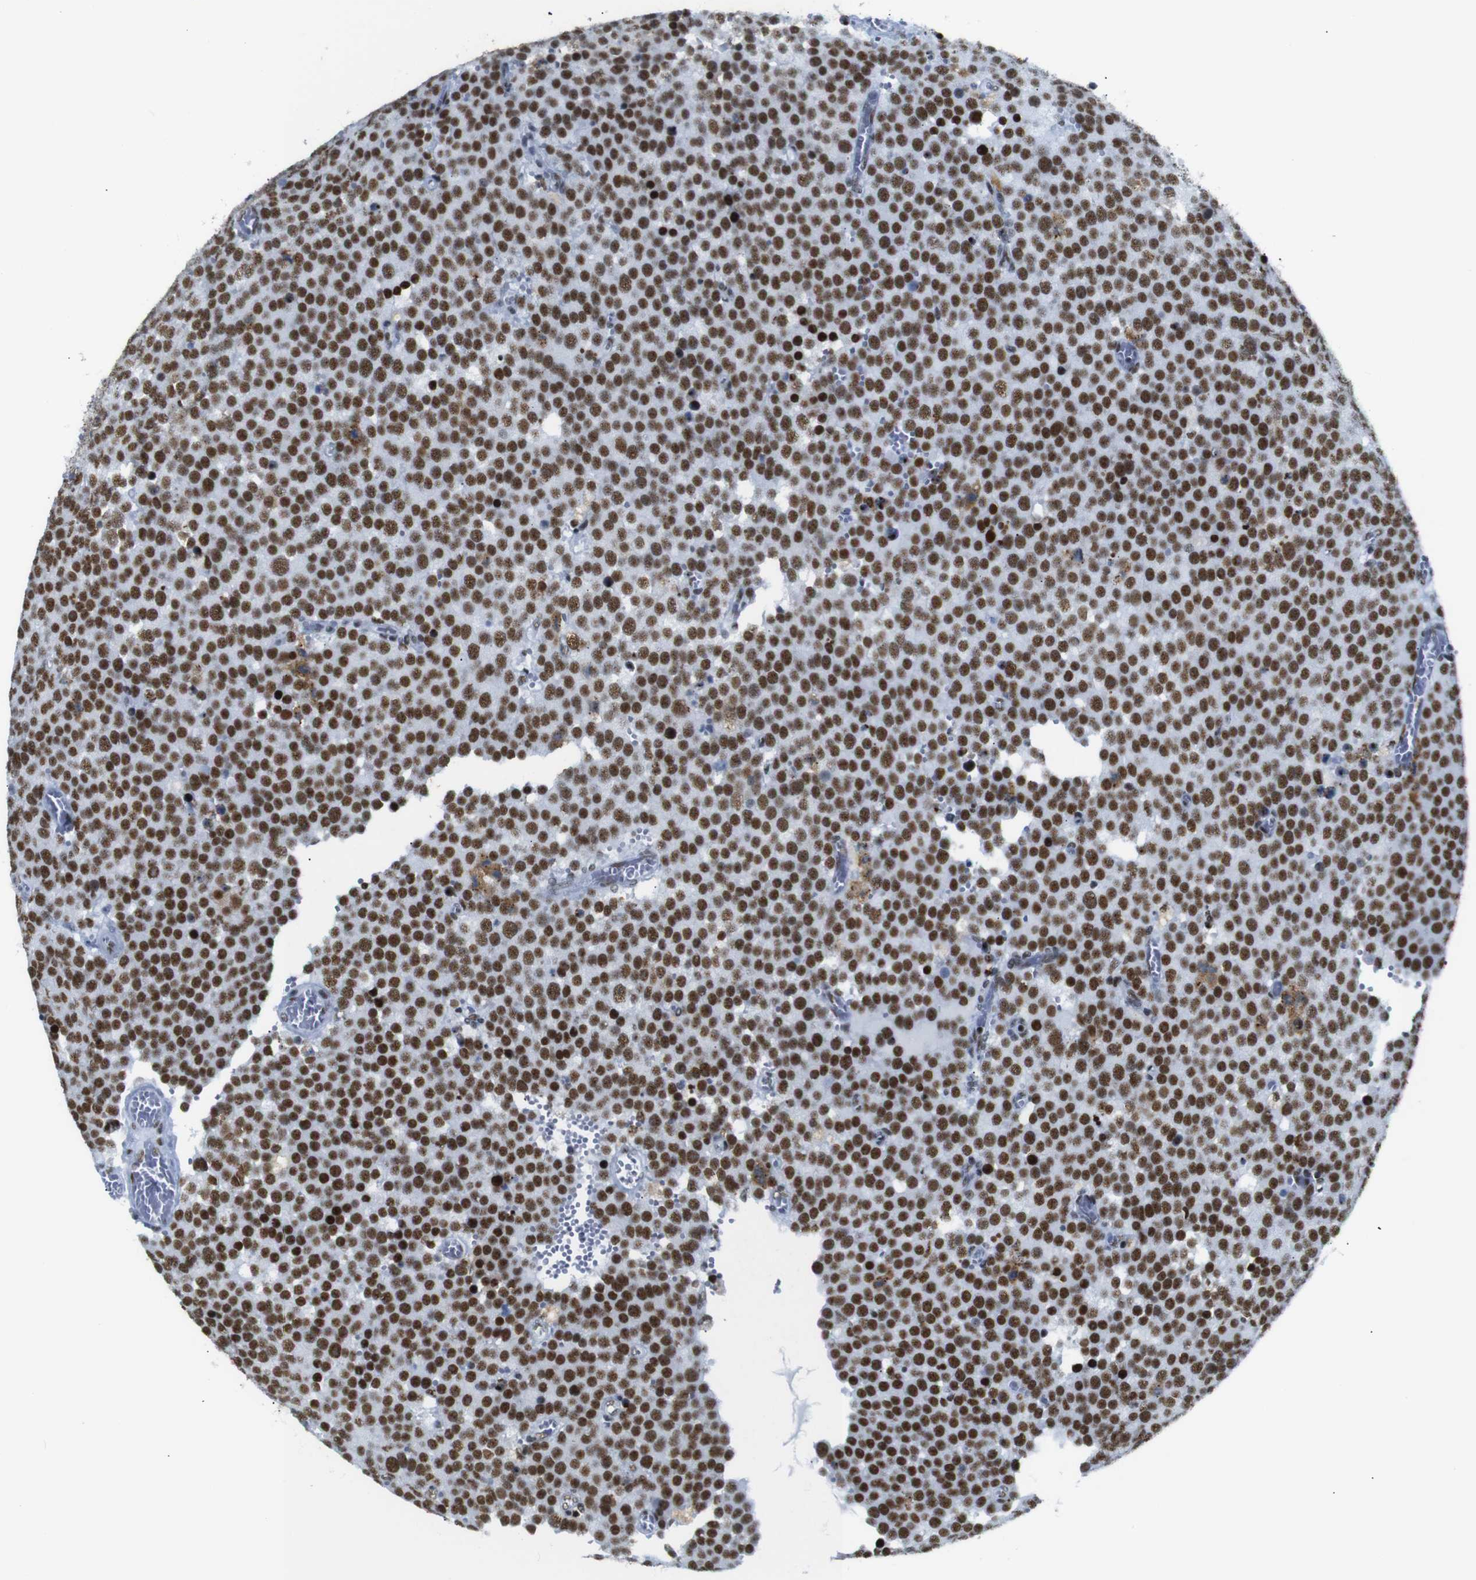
{"staining": {"intensity": "strong", "quantity": ">75%", "location": "nuclear"}, "tissue": "testis cancer", "cell_type": "Tumor cells", "image_type": "cancer", "snomed": [{"axis": "morphology", "description": "Normal tissue, NOS"}, {"axis": "morphology", "description": "Seminoma, NOS"}, {"axis": "topography", "description": "Testis"}], "caption": "Immunohistochemical staining of testis cancer (seminoma) shows high levels of strong nuclear protein expression in about >75% of tumor cells.", "gene": "TRA2B", "patient": {"sex": "male", "age": 71}}